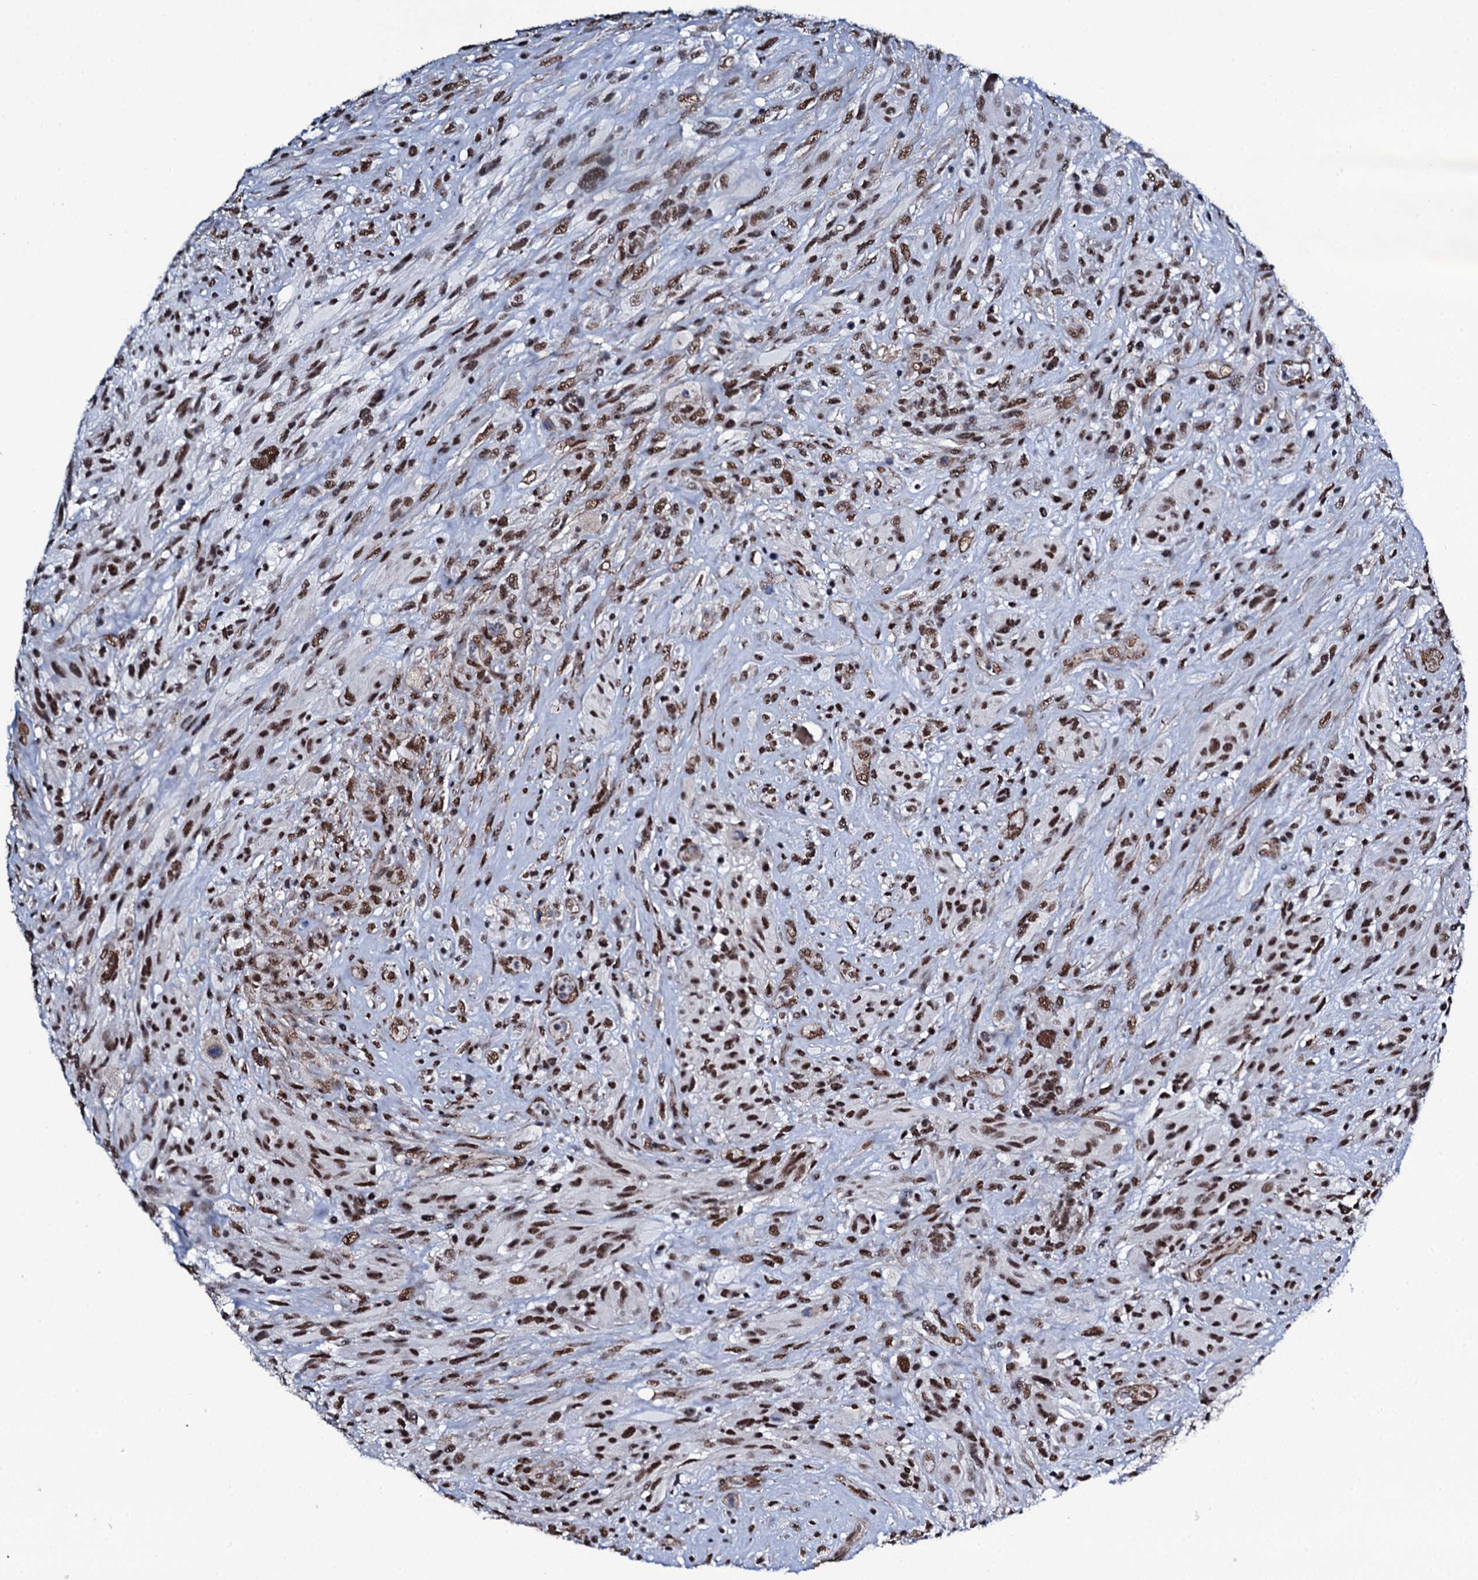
{"staining": {"intensity": "moderate", "quantity": ">75%", "location": "nuclear"}, "tissue": "glioma", "cell_type": "Tumor cells", "image_type": "cancer", "snomed": [{"axis": "morphology", "description": "Glioma, malignant, High grade"}, {"axis": "topography", "description": "Brain"}], "caption": "This image displays immunohistochemistry staining of glioma, with medium moderate nuclear staining in about >75% of tumor cells.", "gene": "CWC15", "patient": {"sex": "male", "age": 61}}